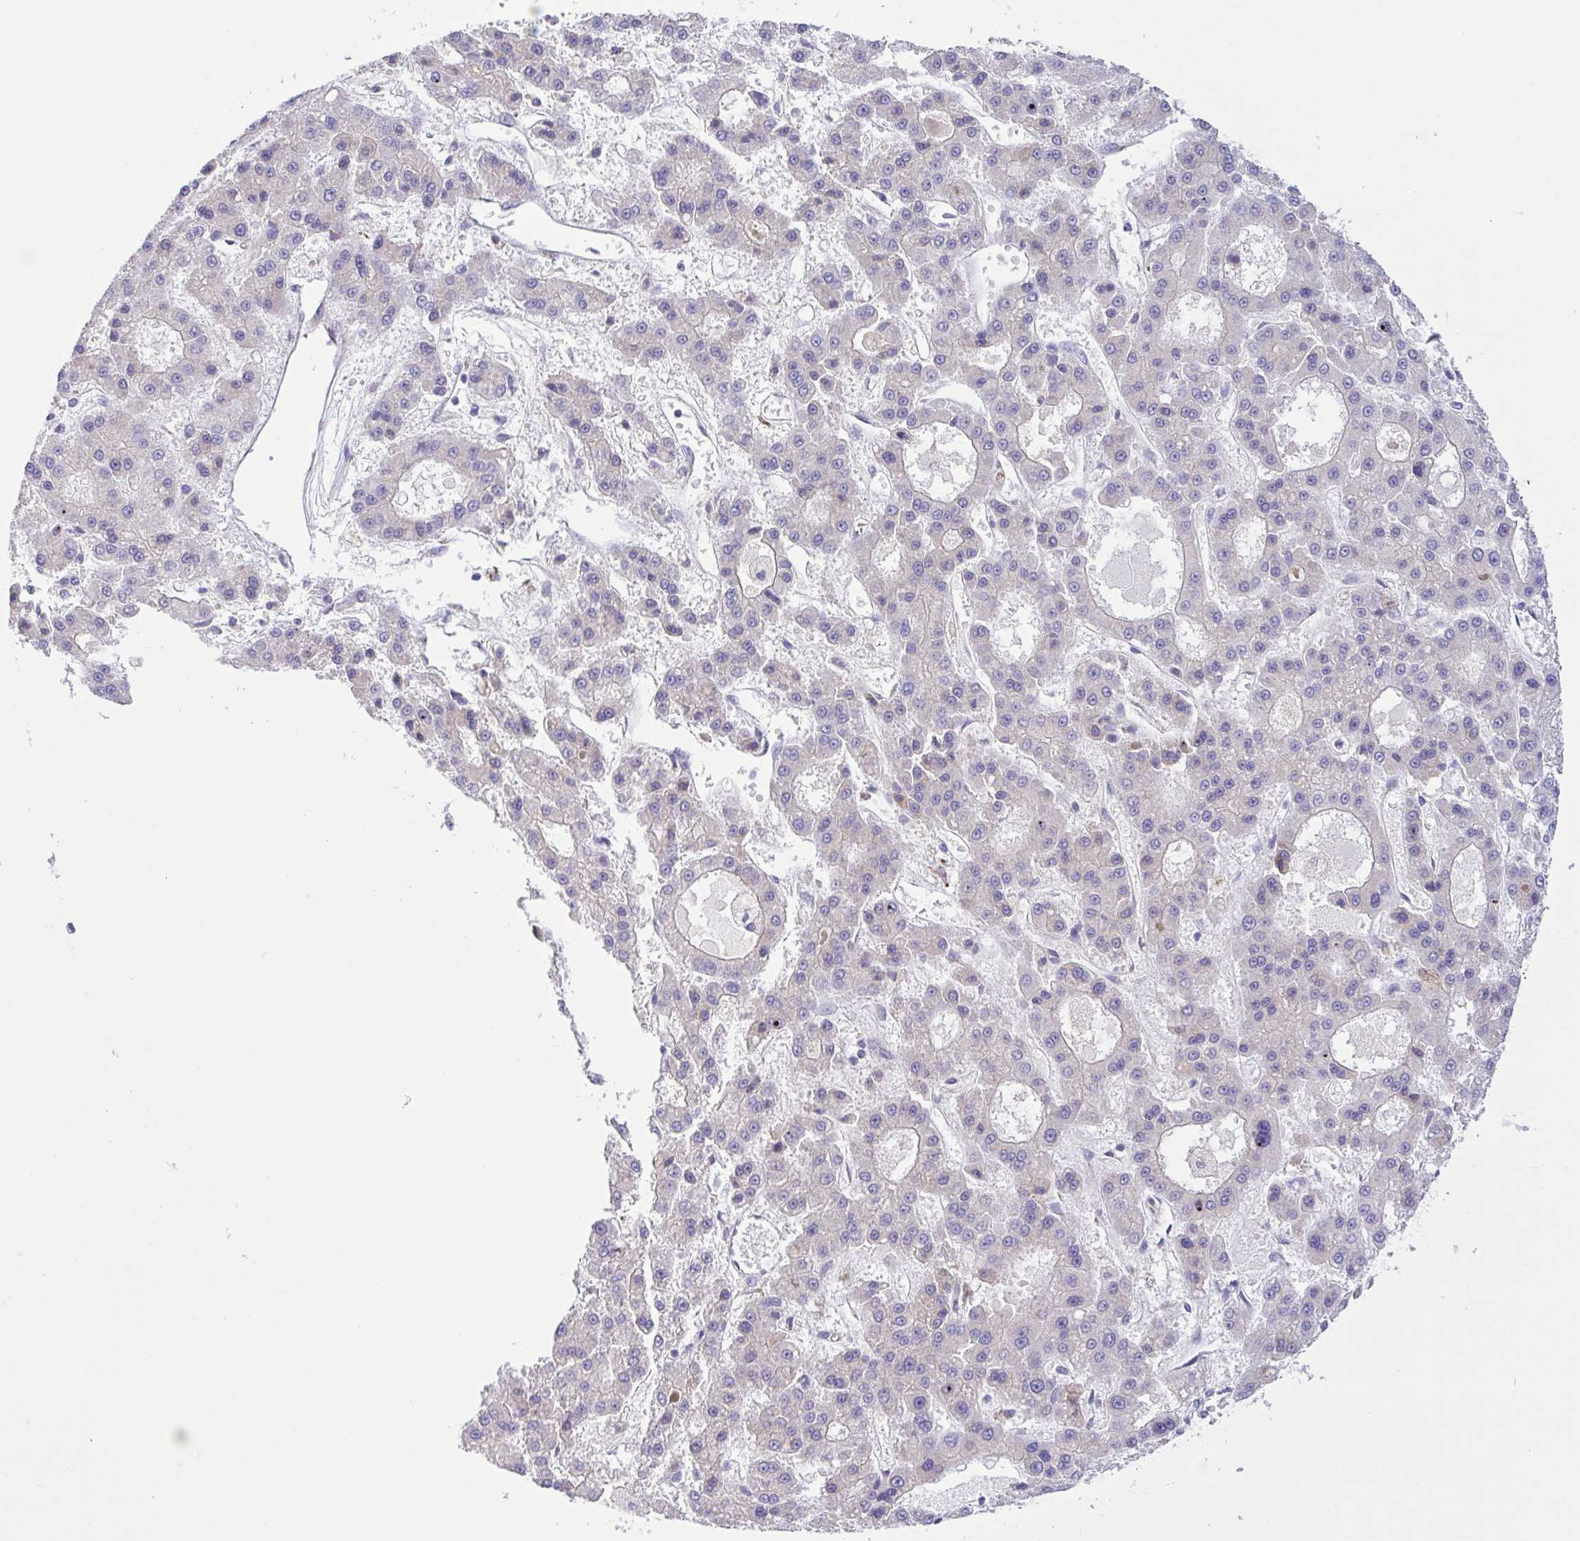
{"staining": {"intensity": "negative", "quantity": "none", "location": "none"}, "tissue": "liver cancer", "cell_type": "Tumor cells", "image_type": "cancer", "snomed": [{"axis": "morphology", "description": "Carcinoma, Hepatocellular, NOS"}, {"axis": "topography", "description": "Liver"}], "caption": "A photomicrograph of liver hepatocellular carcinoma stained for a protein reveals no brown staining in tumor cells.", "gene": "DSC3", "patient": {"sex": "male", "age": 70}}